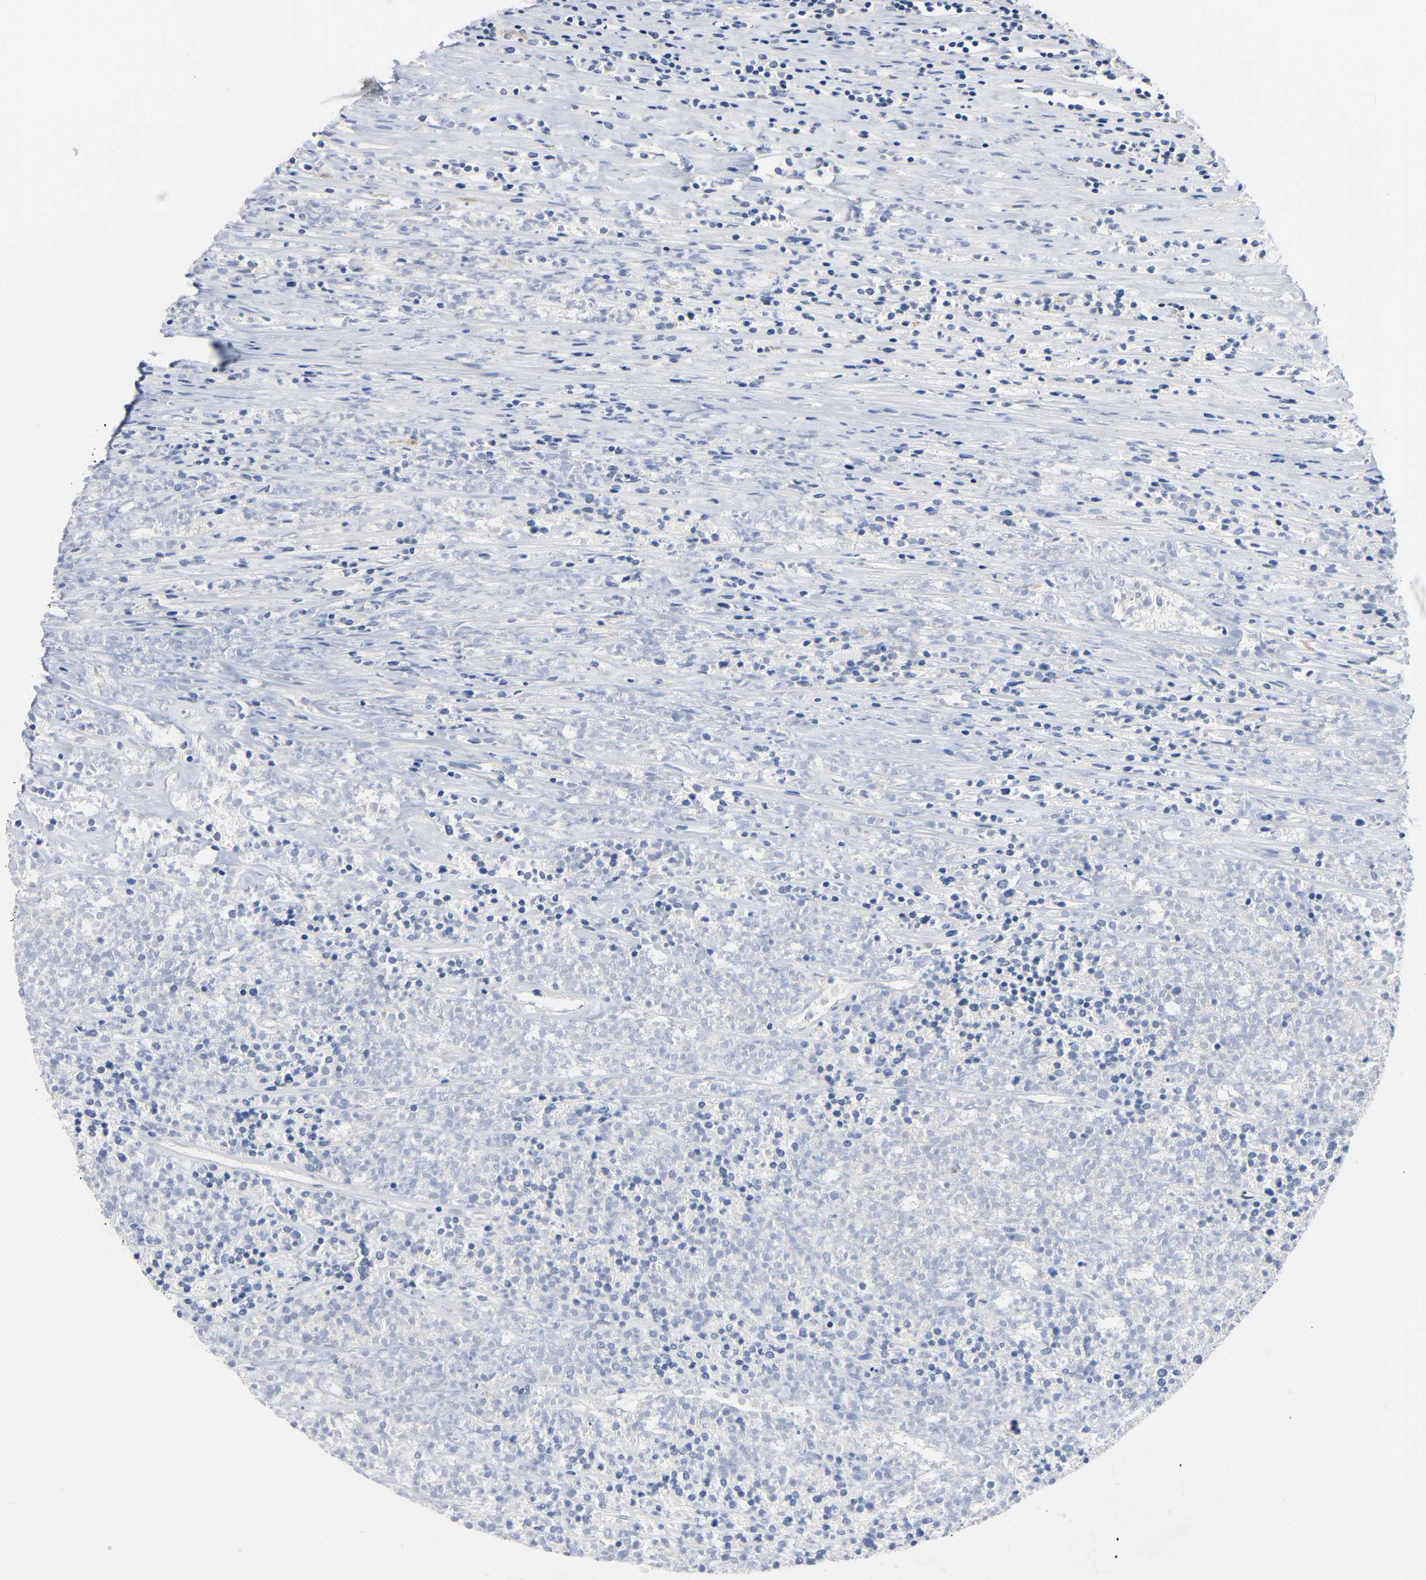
{"staining": {"intensity": "negative", "quantity": "none", "location": "none"}, "tissue": "lymphoma", "cell_type": "Tumor cells", "image_type": "cancer", "snomed": [{"axis": "morphology", "description": "Malignant lymphoma, non-Hodgkin's type, High grade"}, {"axis": "topography", "description": "Lymph node"}], "caption": "A micrograph of human lymphoma is negative for staining in tumor cells.", "gene": "ASB6", "patient": {"sex": "female", "age": 73}}